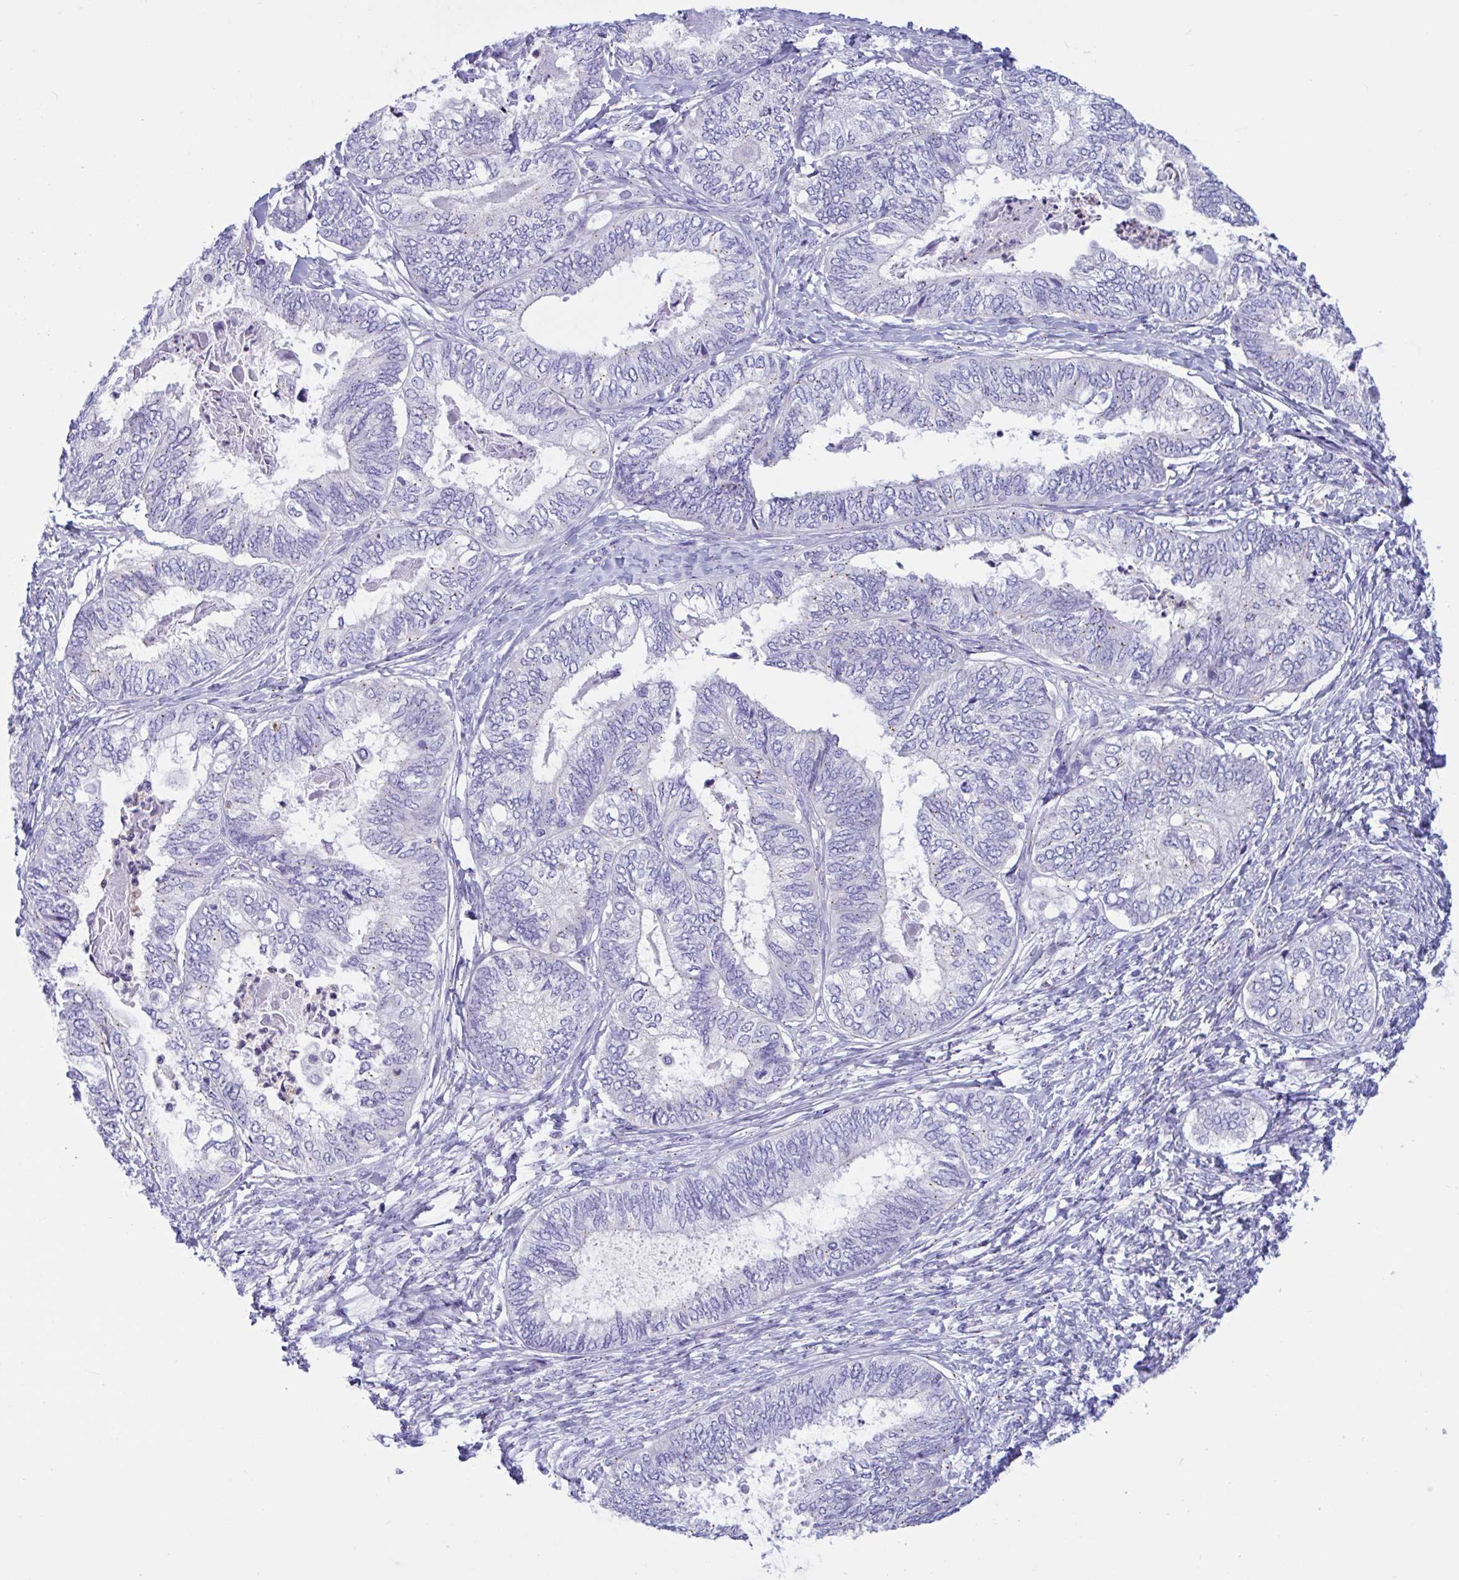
{"staining": {"intensity": "weak", "quantity": "<25%", "location": "cytoplasmic/membranous"}, "tissue": "ovarian cancer", "cell_type": "Tumor cells", "image_type": "cancer", "snomed": [{"axis": "morphology", "description": "Carcinoma, endometroid"}, {"axis": "topography", "description": "Ovary"}], "caption": "Tumor cells are negative for brown protein staining in ovarian cancer (endometroid carcinoma).", "gene": "RNASE3", "patient": {"sex": "female", "age": 70}}